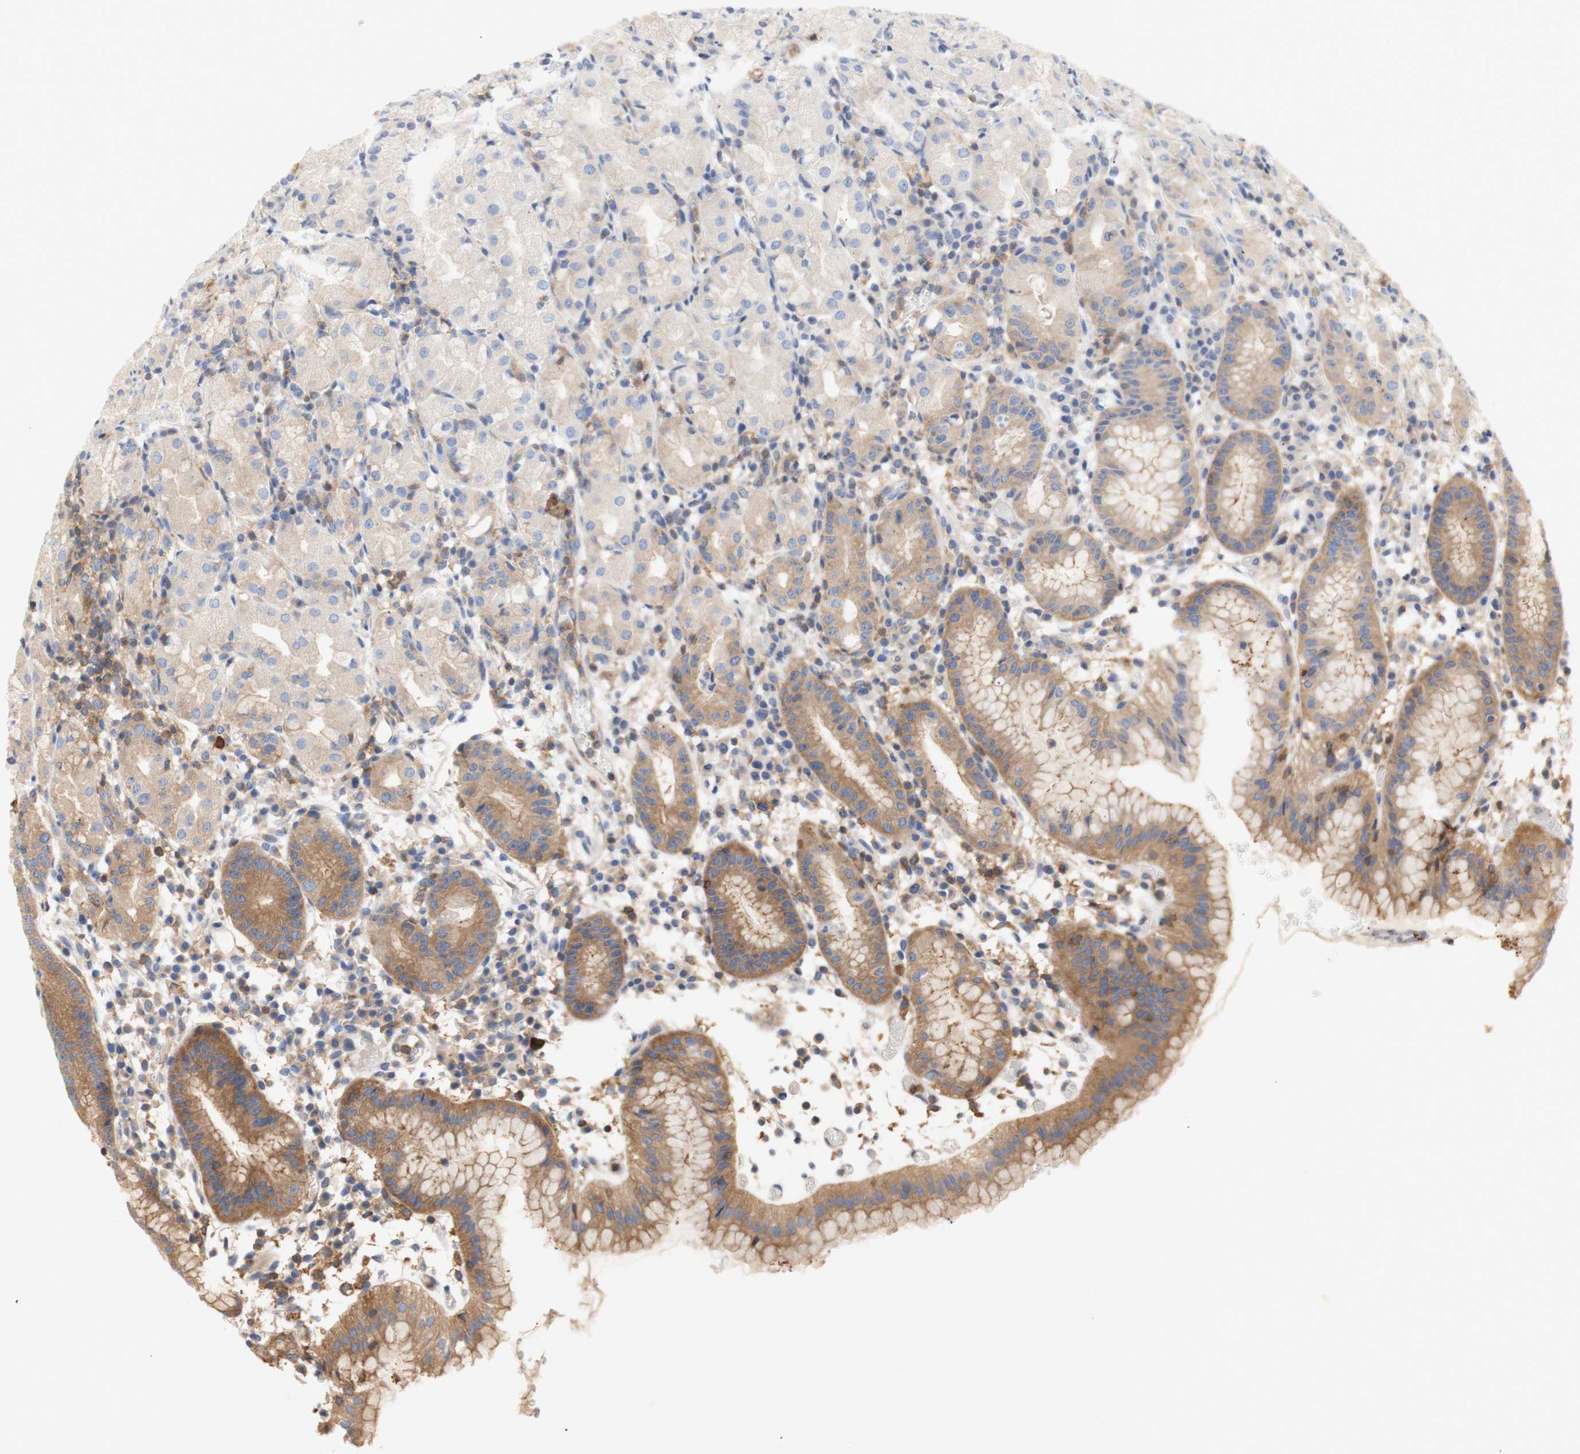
{"staining": {"intensity": "moderate", "quantity": "25%-75%", "location": "cytoplasmic/membranous"}, "tissue": "stomach", "cell_type": "Glandular cells", "image_type": "normal", "snomed": [{"axis": "morphology", "description": "Normal tissue, NOS"}, {"axis": "topography", "description": "Stomach"}, {"axis": "topography", "description": "Stomach, lower"}], "caption": "Moderate cytoplasmic/membranous protein staining is seen in about 25%-75% of glandular cells in stomach.", "gene": "IKBKG", "patient": {"sex": "female", "age": 75}}